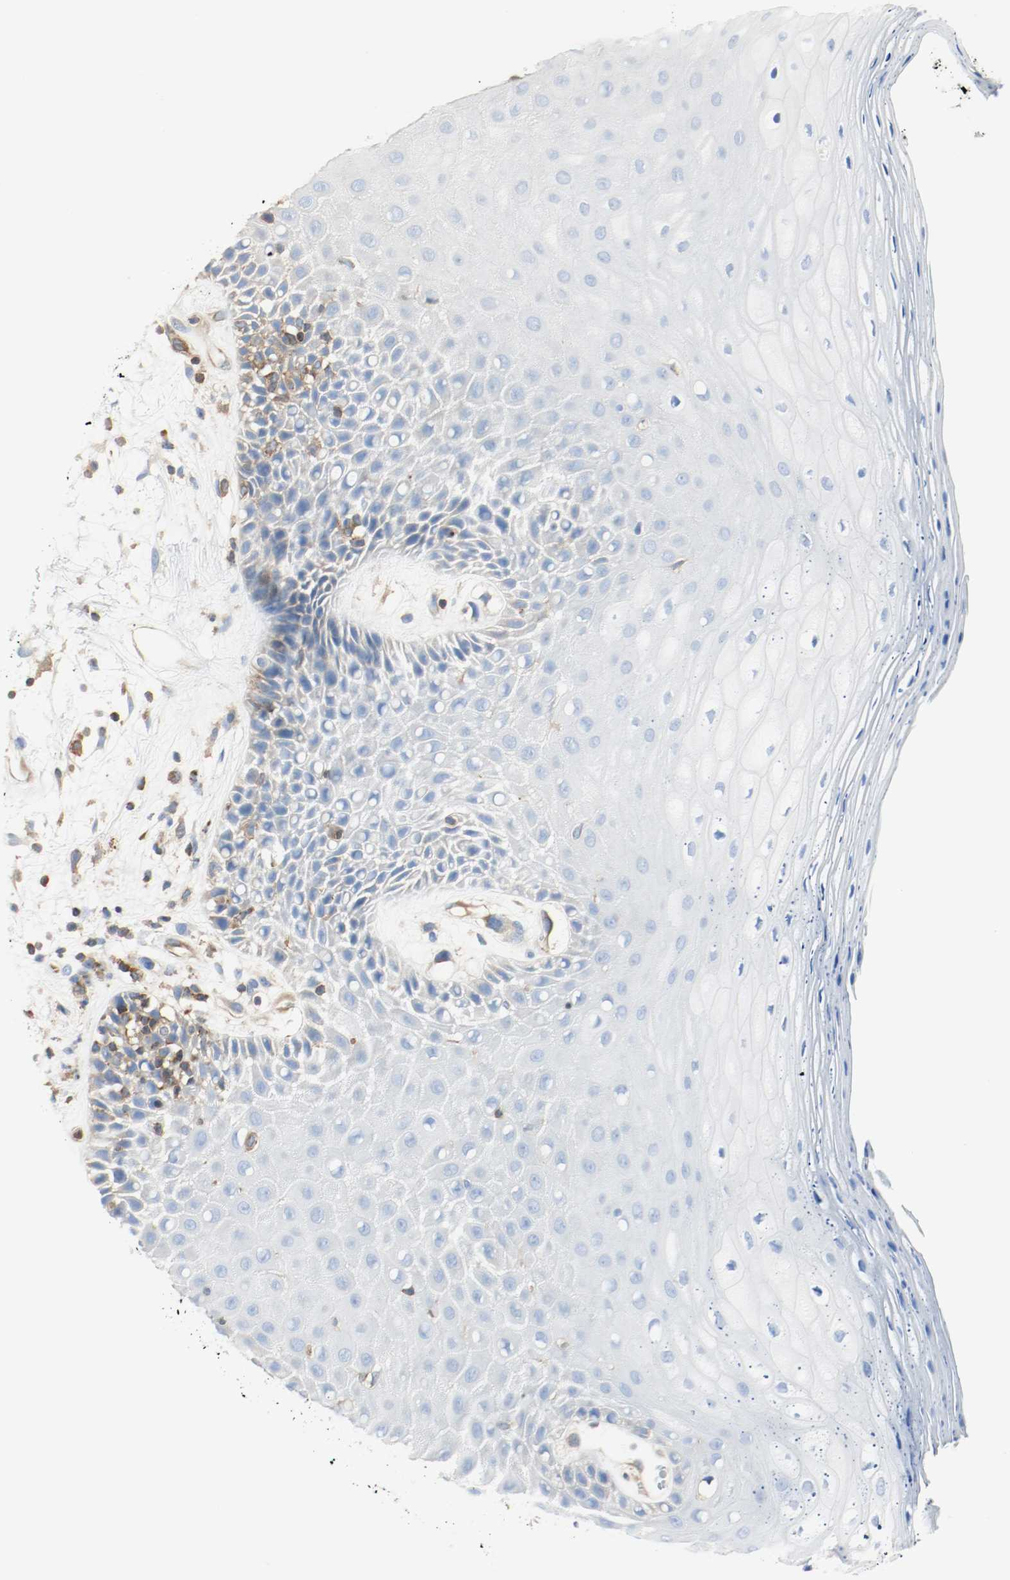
{"staining": {"intensity": "negative", "quantity": "none", "location": "none"}, "tissue": "oral mucosa", "cell_type": "Squamous epithelial cells", "image_type": "normal", "snomed": [{"axis": "morphology", "description": "Normal tissue, NOS"}, {"axis": "morphology", "description": "Squamous cell carcinoma, NOS"}, {"axis": "topography", "description": "Skeletal muscle"}, {"axis": "topography", "description": "Oral tissue"}, {"axis": "topography", "description": "Head-Neck"}], "caption": "Histopathology image shows no significant protein staining in squamous epithelial cells of normal oral mucosa.", "gene": "ARPC1B", "patient": {"sex": "female", "age": 84}}